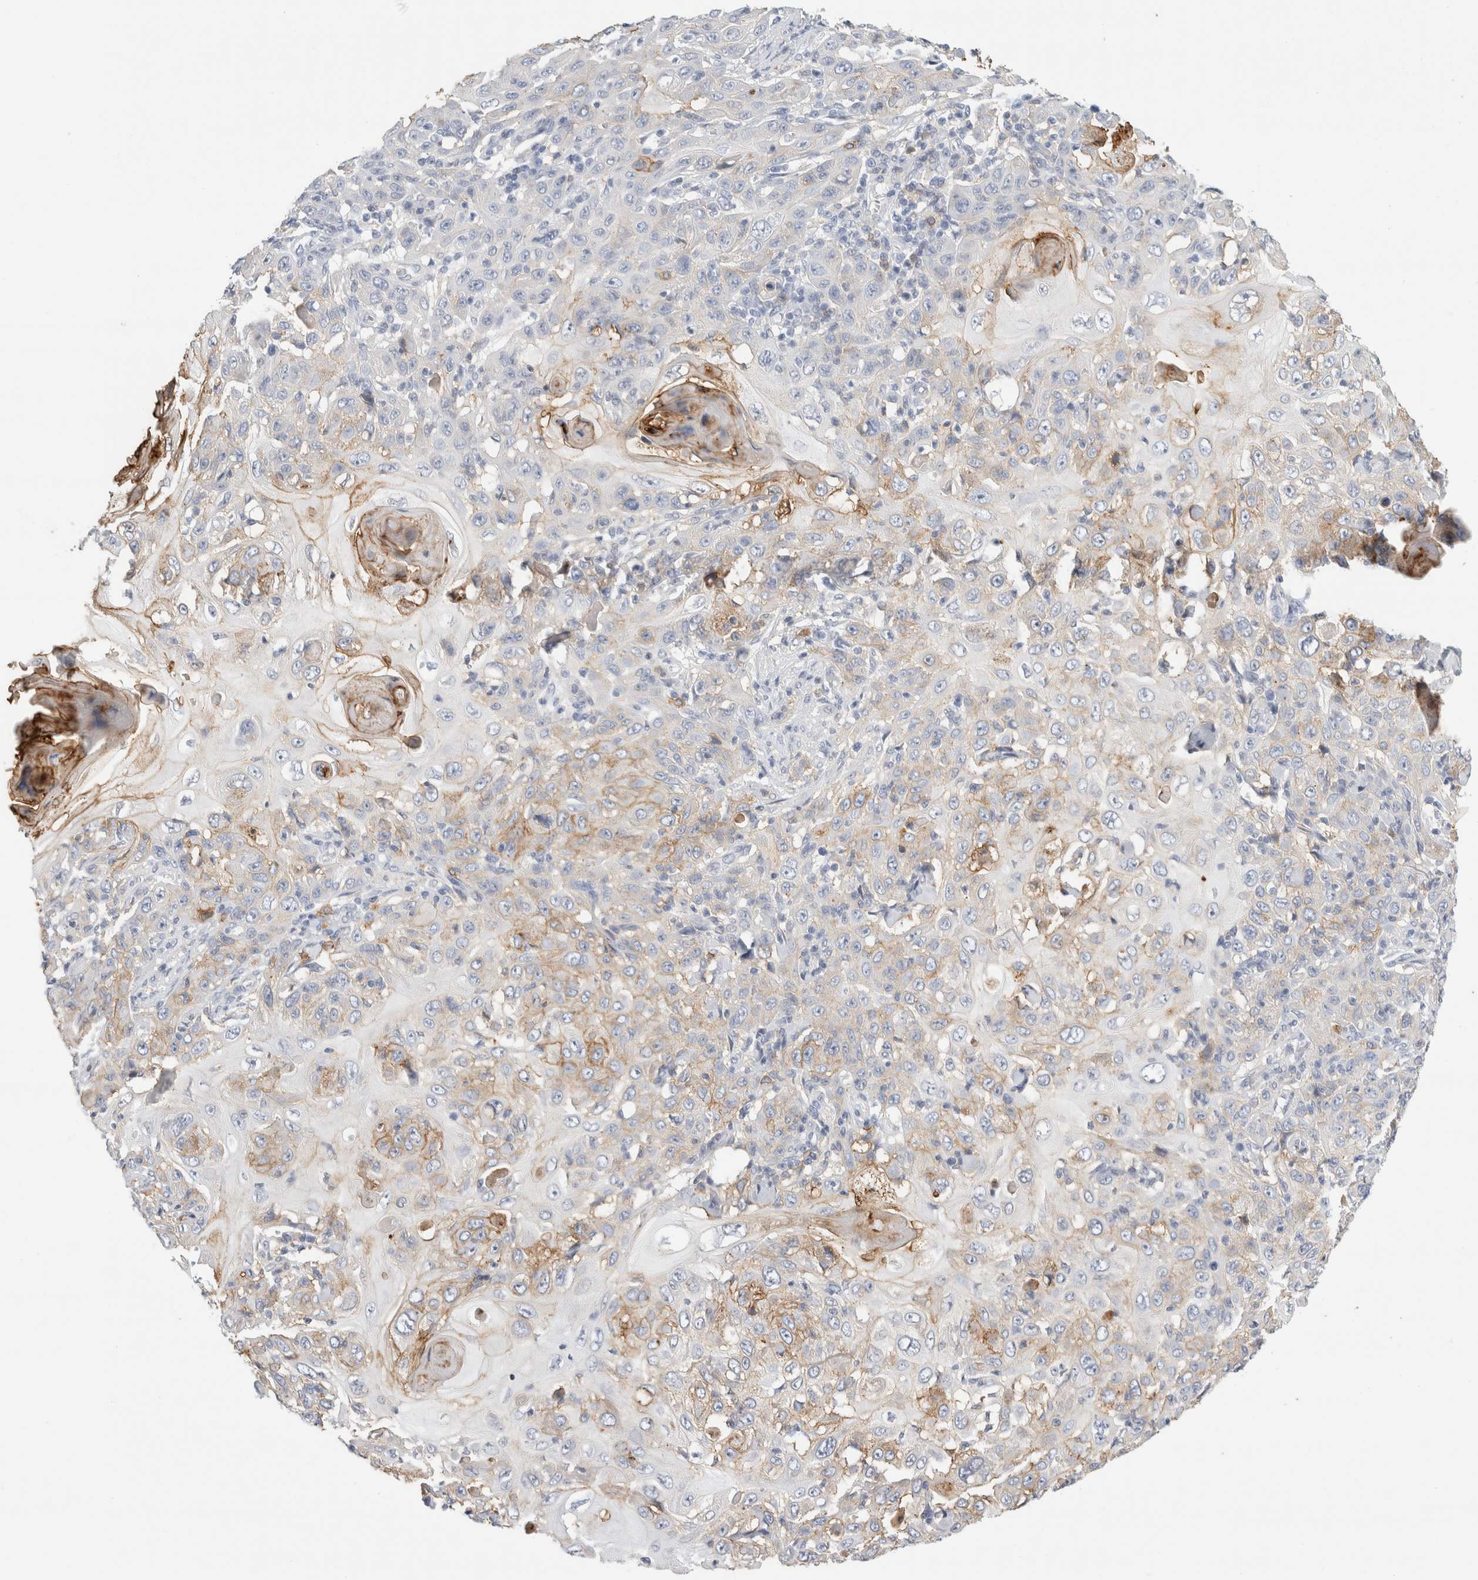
{"staining": {"intensity": "weak", "quantity": "25%-75%", "location": "cytoplasmic/membranous"}, "tissue": "skin cancer", "cell_type": "Tumor cells", "image_type": "cancer", "snomed": [{"axis": "morphology", "description": "Squamous cell carcinoma, NOS"}, {"axis": "topography", "description": "Skin"}], "caption": "This is an image of immunohistochemistry staining of squamous cell carcinoma (skin), which shows weak expression in the cytoplasmic/membranous of tumor cells.", "gene": "P2RY2", "patient": {"sex": "female", "age": 88}}